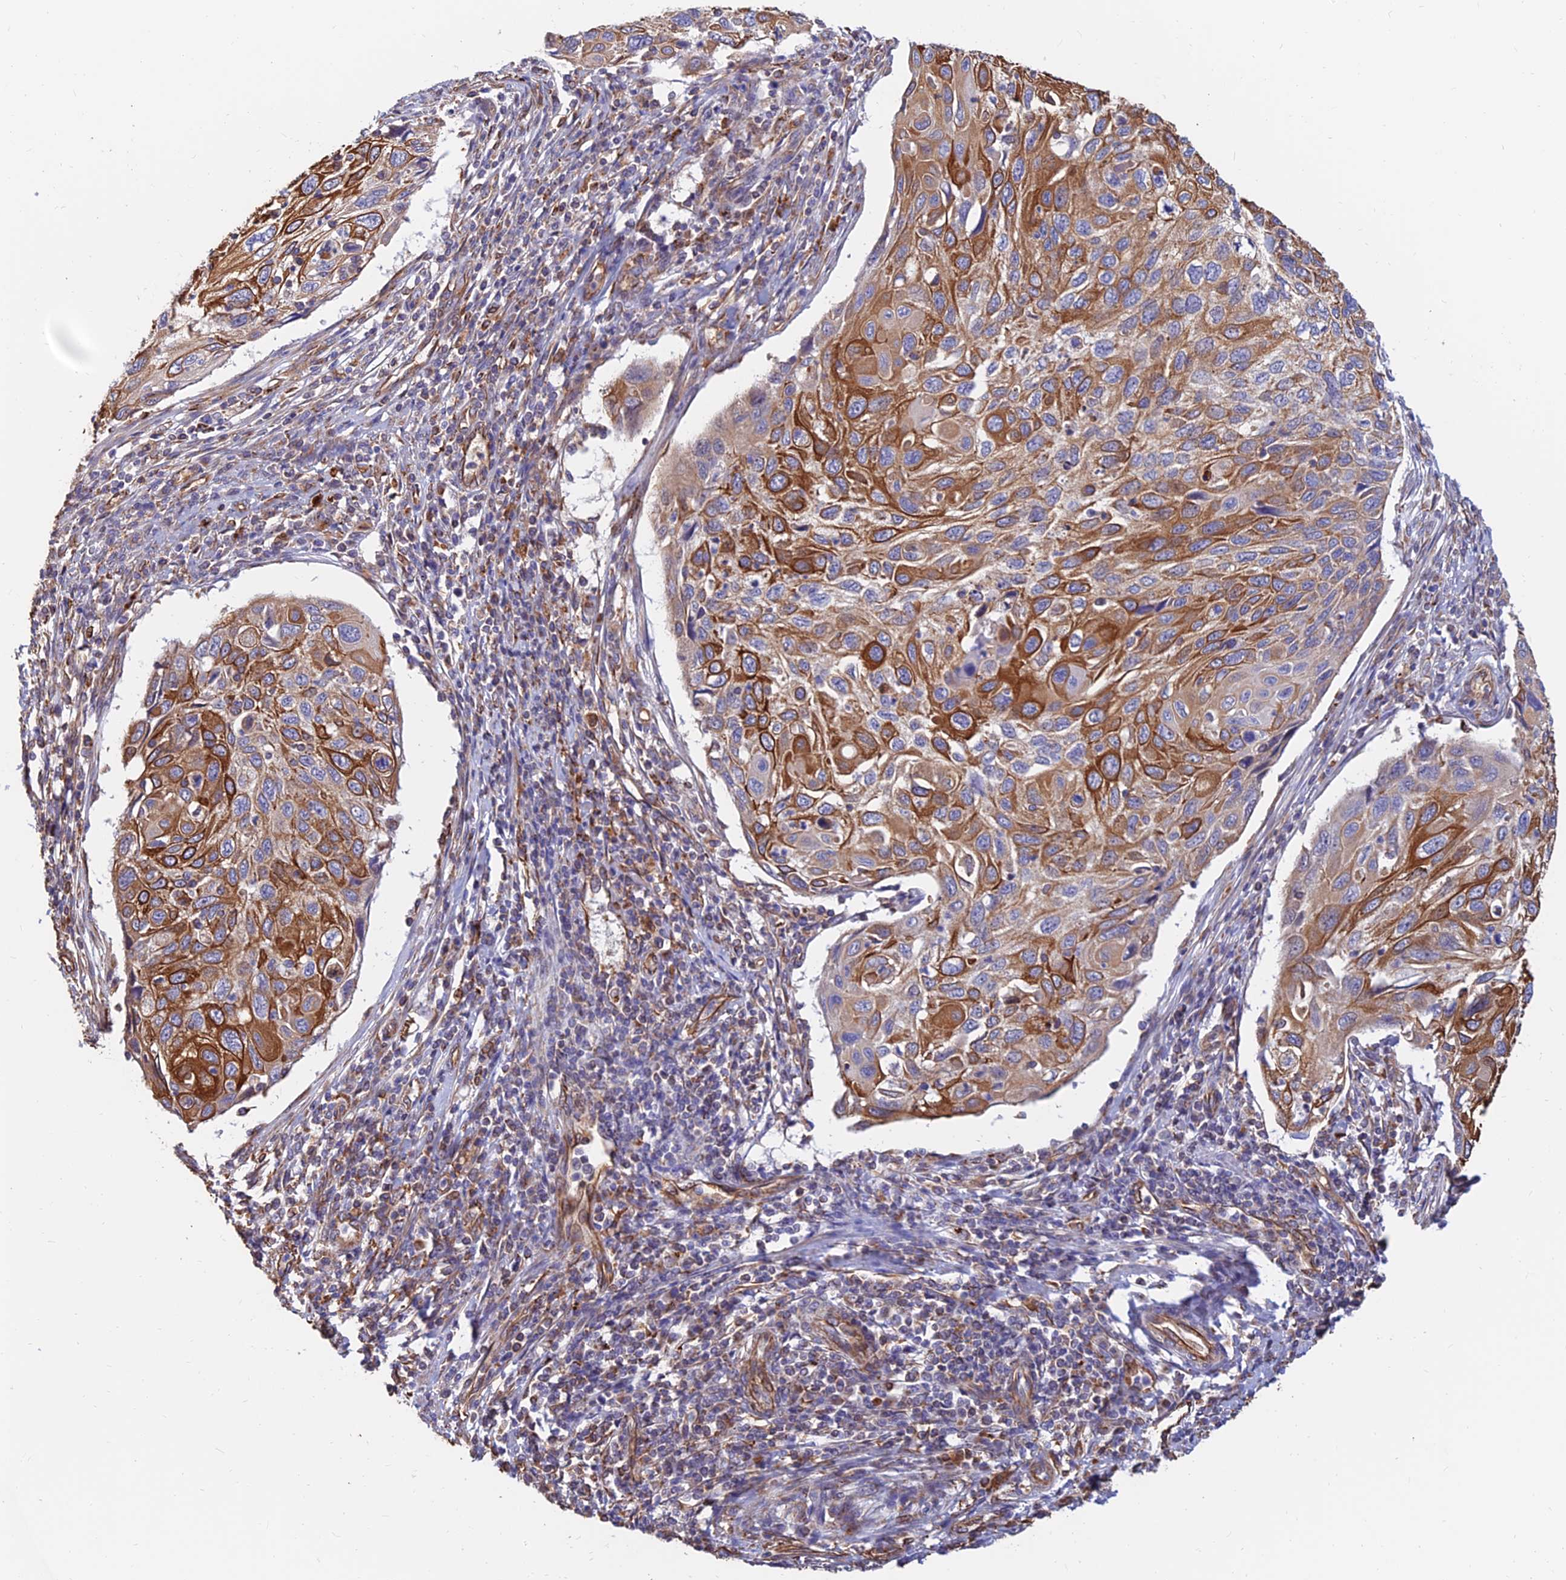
{"staining": {"intensity": "strong", "quantity": "25%-75%", "location": "cytoplasmic/membranous"}, "tissue": "cervical cancer", "cell_type": "Tumor cells", "image_type": "cancer", "snomed": [{"axis": "morphology", "description": "Squamous cell carcinoma, NOS"}, {"axis": "topography", "description": "Cervix"}], "caption": "Tumor cells demonstrate high levels of strong cytoplasmic/membranous expression in approximately 25%-75% of cells in cervical cancer. (DAB IHC with brightfield microscopy, high magnification).", "gene": "CDK18", "patient": {"sex": "female", "age": 70}}